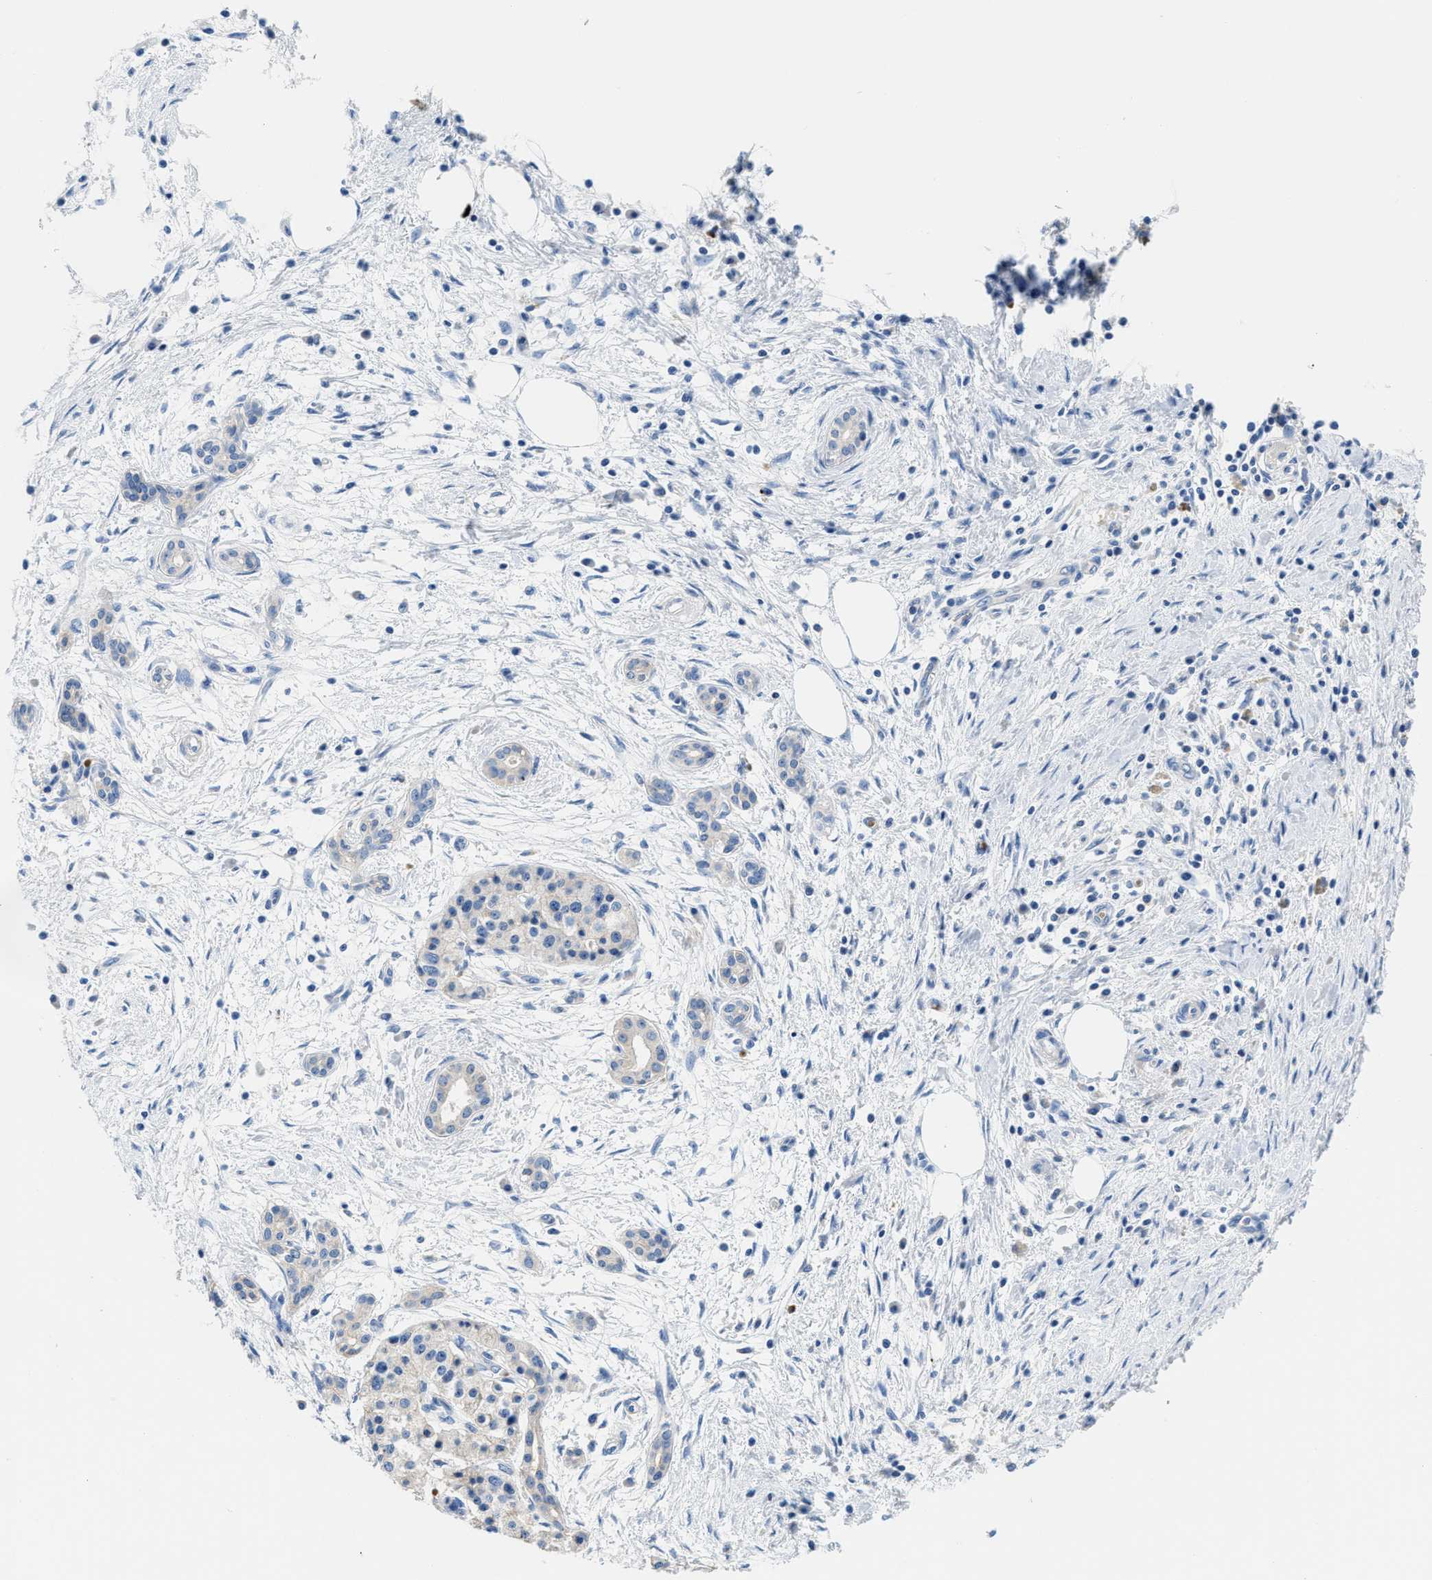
{"staining": {"intensity": "negative", "quantity": "none", "location": "none"}, "tissue": "pancreatic cancer", "cell_type": "Tumor cells", "image_type": "cancer", "snomed": [{"axis": "morphology", "description": "Adenocarcinoma, NOS"}, {"axis": "topography", "description": "Pancreas"}], "caption": "Tumor cells are negative for protein expression in human pancreatic cancer (adenocarcinoma).", "gene": "NEB", "patient": {"sex": "female", "age": 70}}